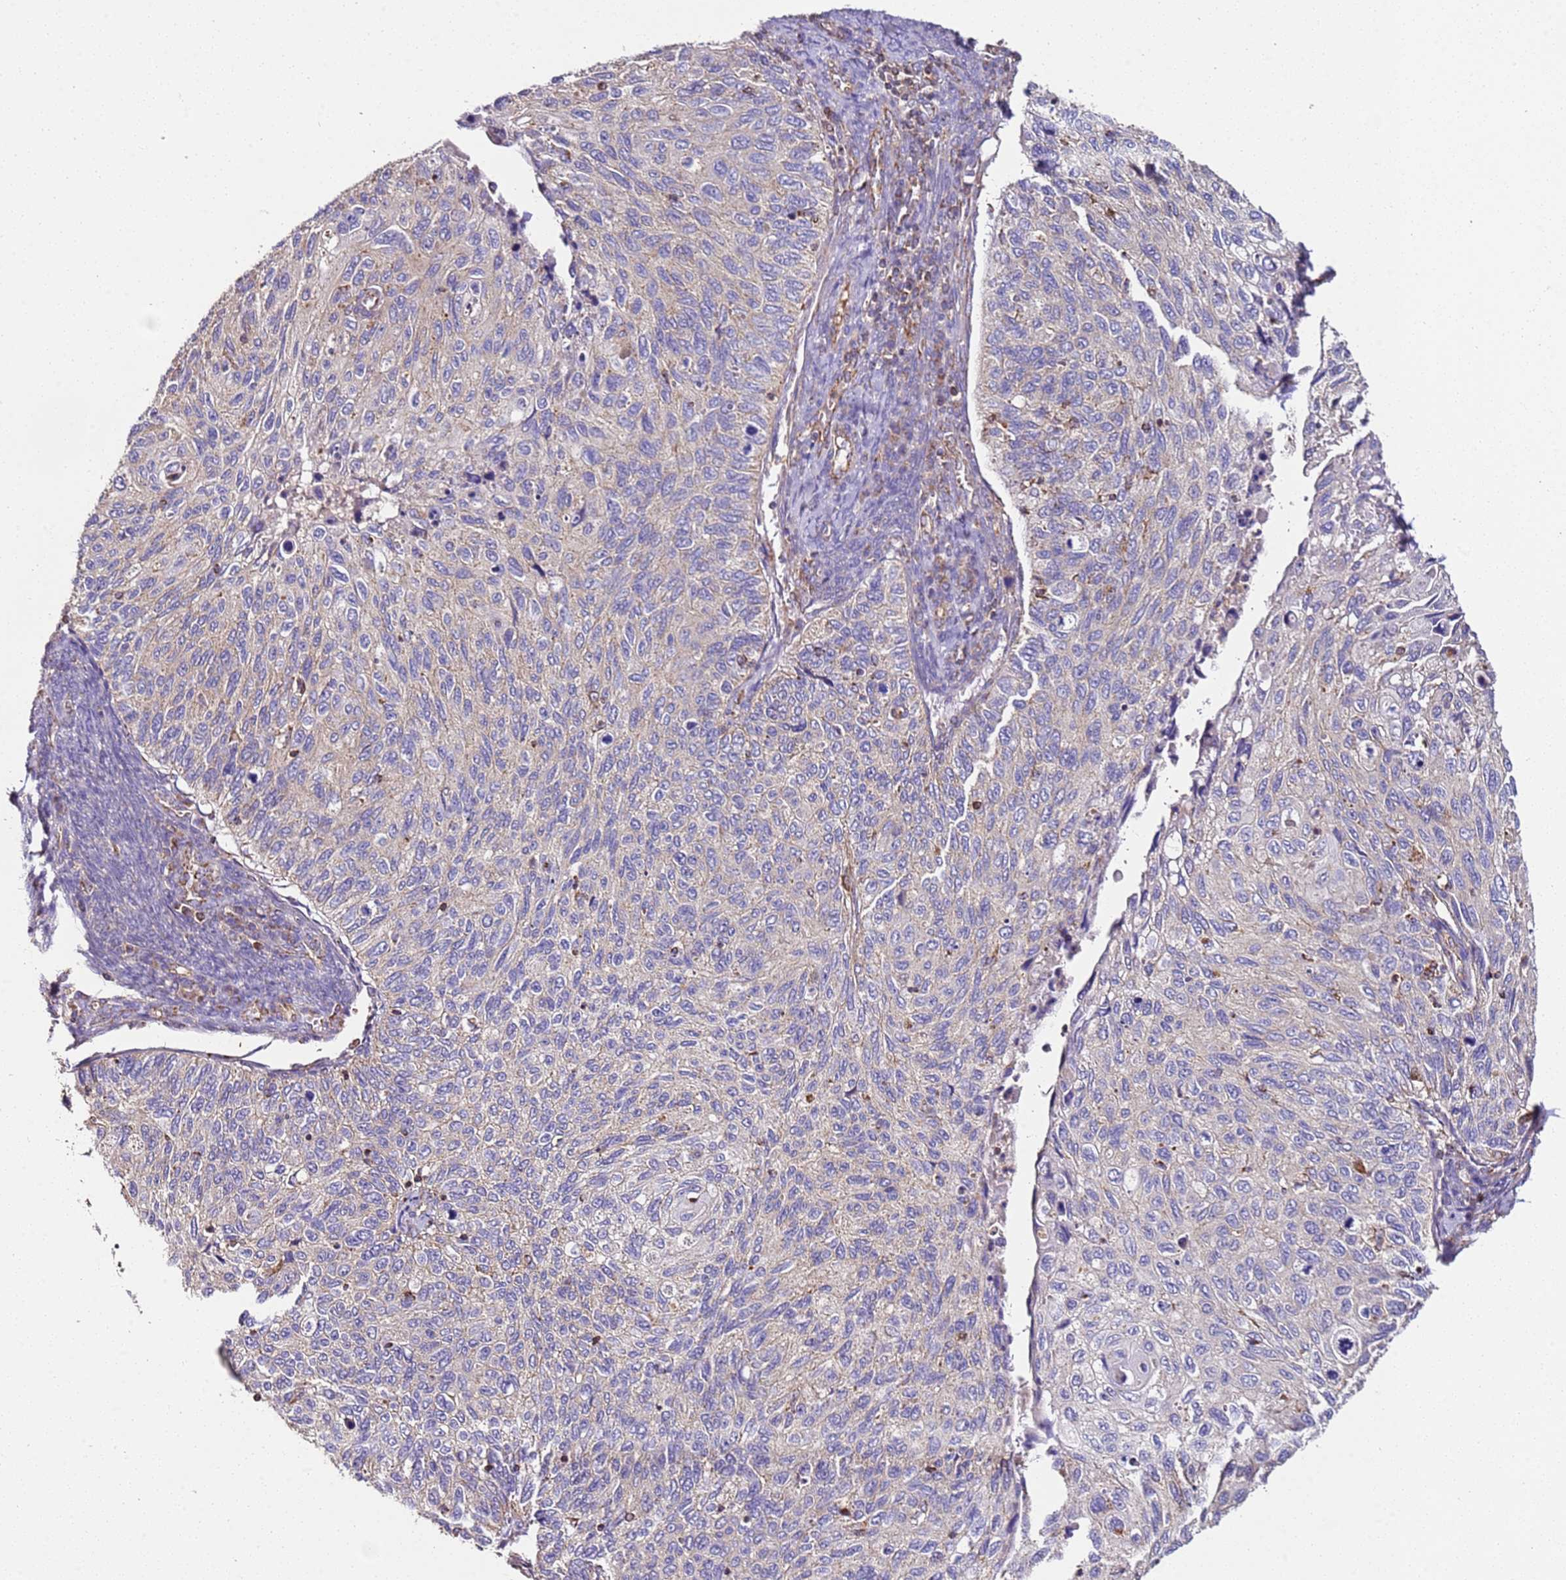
{"staining": {"intensity": "negative", "quantity": "none", "location": "none"}, "tissue": "cervical cancer", "cell_type": "Tumor cells", "image_type": "cancer", "snomed": [{"axis": "morphology", "description": "Squamous cell carcinoma, NOS"}, {"axis": "topography", "description": "Cervix"}], "caption": "The photomicrograph displays no significant expression in tumor cells of squamous cell carcinoma (cervical).", "gene": "RMND5A", "patient": {"sex": "female", "age": 70}}